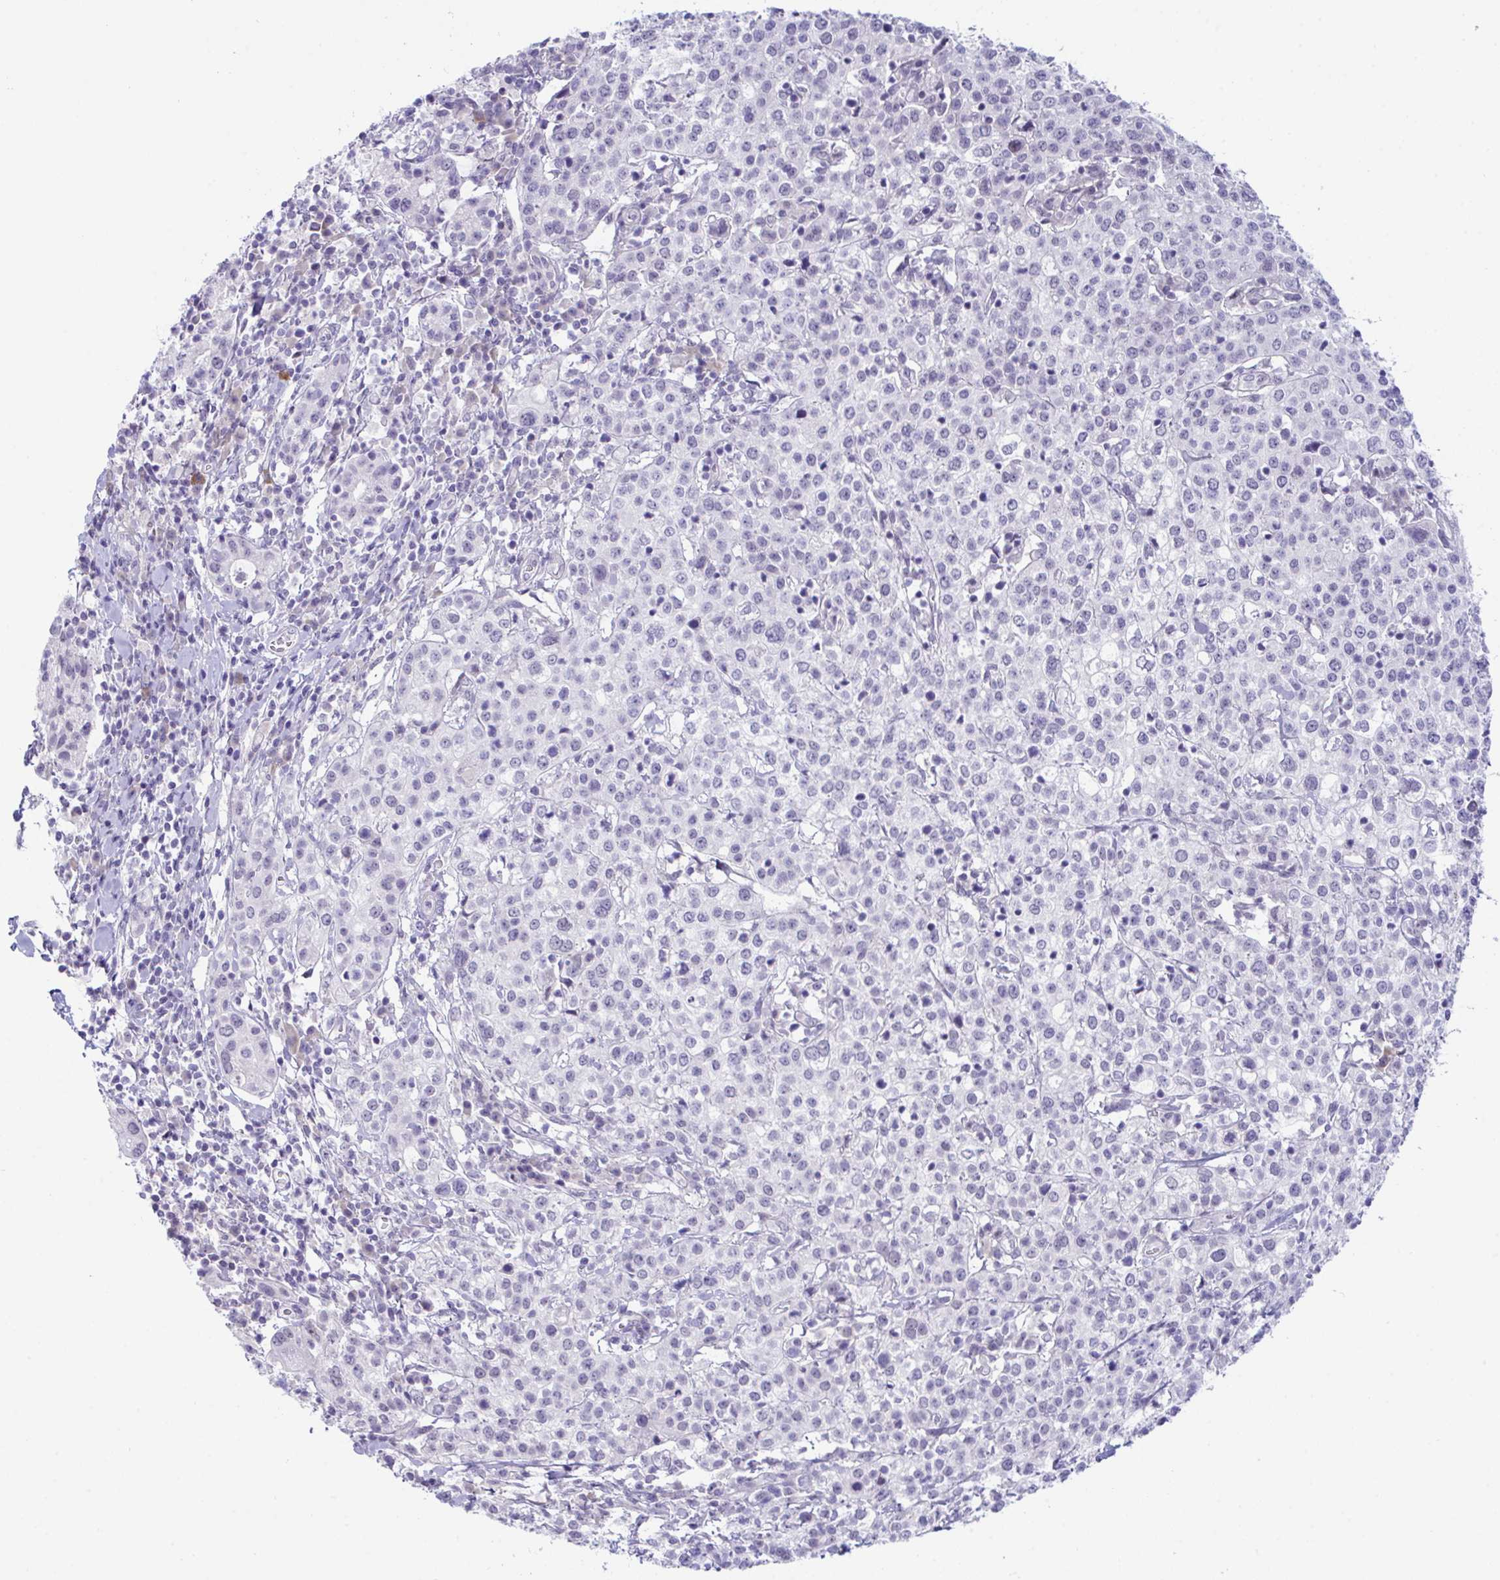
{"staining": {"intensity": "negative", "quantity": "none", "location": "none"}, "tissue": "cervical cancer", "cell_type": "Tumor cells", "image_type": "cancer", "snomed": [{"axis": "morphology", "description": "Normal tissue, NOS"}, {"axis": "morphology", "description": "Adenocarcinoma, NOS"}, {"axis": "topography", "description": "Cervix"}], "caption": "High magnification brightfield microscopy of cervical cancer stained with DAB (brown) and counterstained with hematoxylin (blue): tumor cells show no significant positivity.", "gene": "USP35", "patient": {"sex": "female", "age": 44}}